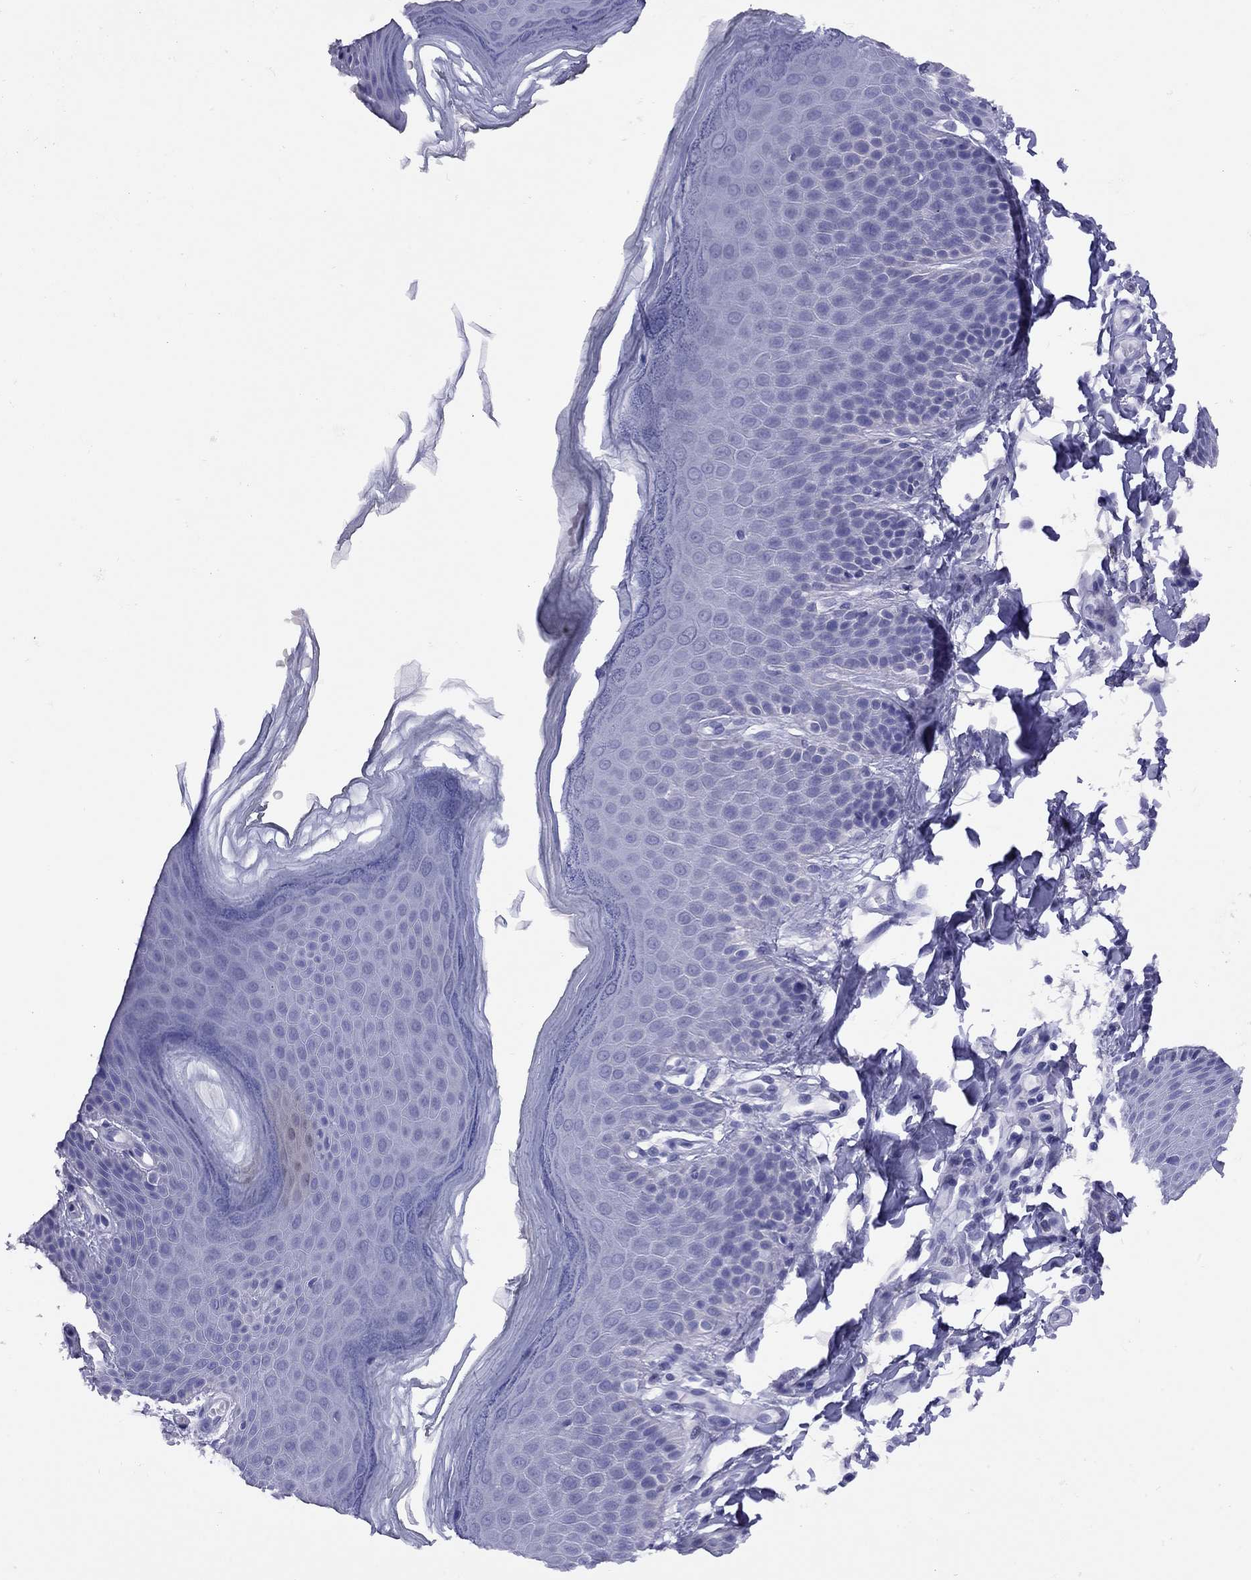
{"staining": {"intensity": "negative", "quantity": "none", "location": "none"}, "tissue": "skin", "cell_type": "Epidermal cells", "image_type": "normal", "snomed": [{"axis": "morphology", "description": "Normal tissue, NOS"}, {"axis": "topography", "description": "Anal"}], "caption": "Immunohistochemical staining of normal skin displays no significant staining in epidermal cells.", "gene": "GRIA2", "patient": {"sex": "male", "age": 53}}